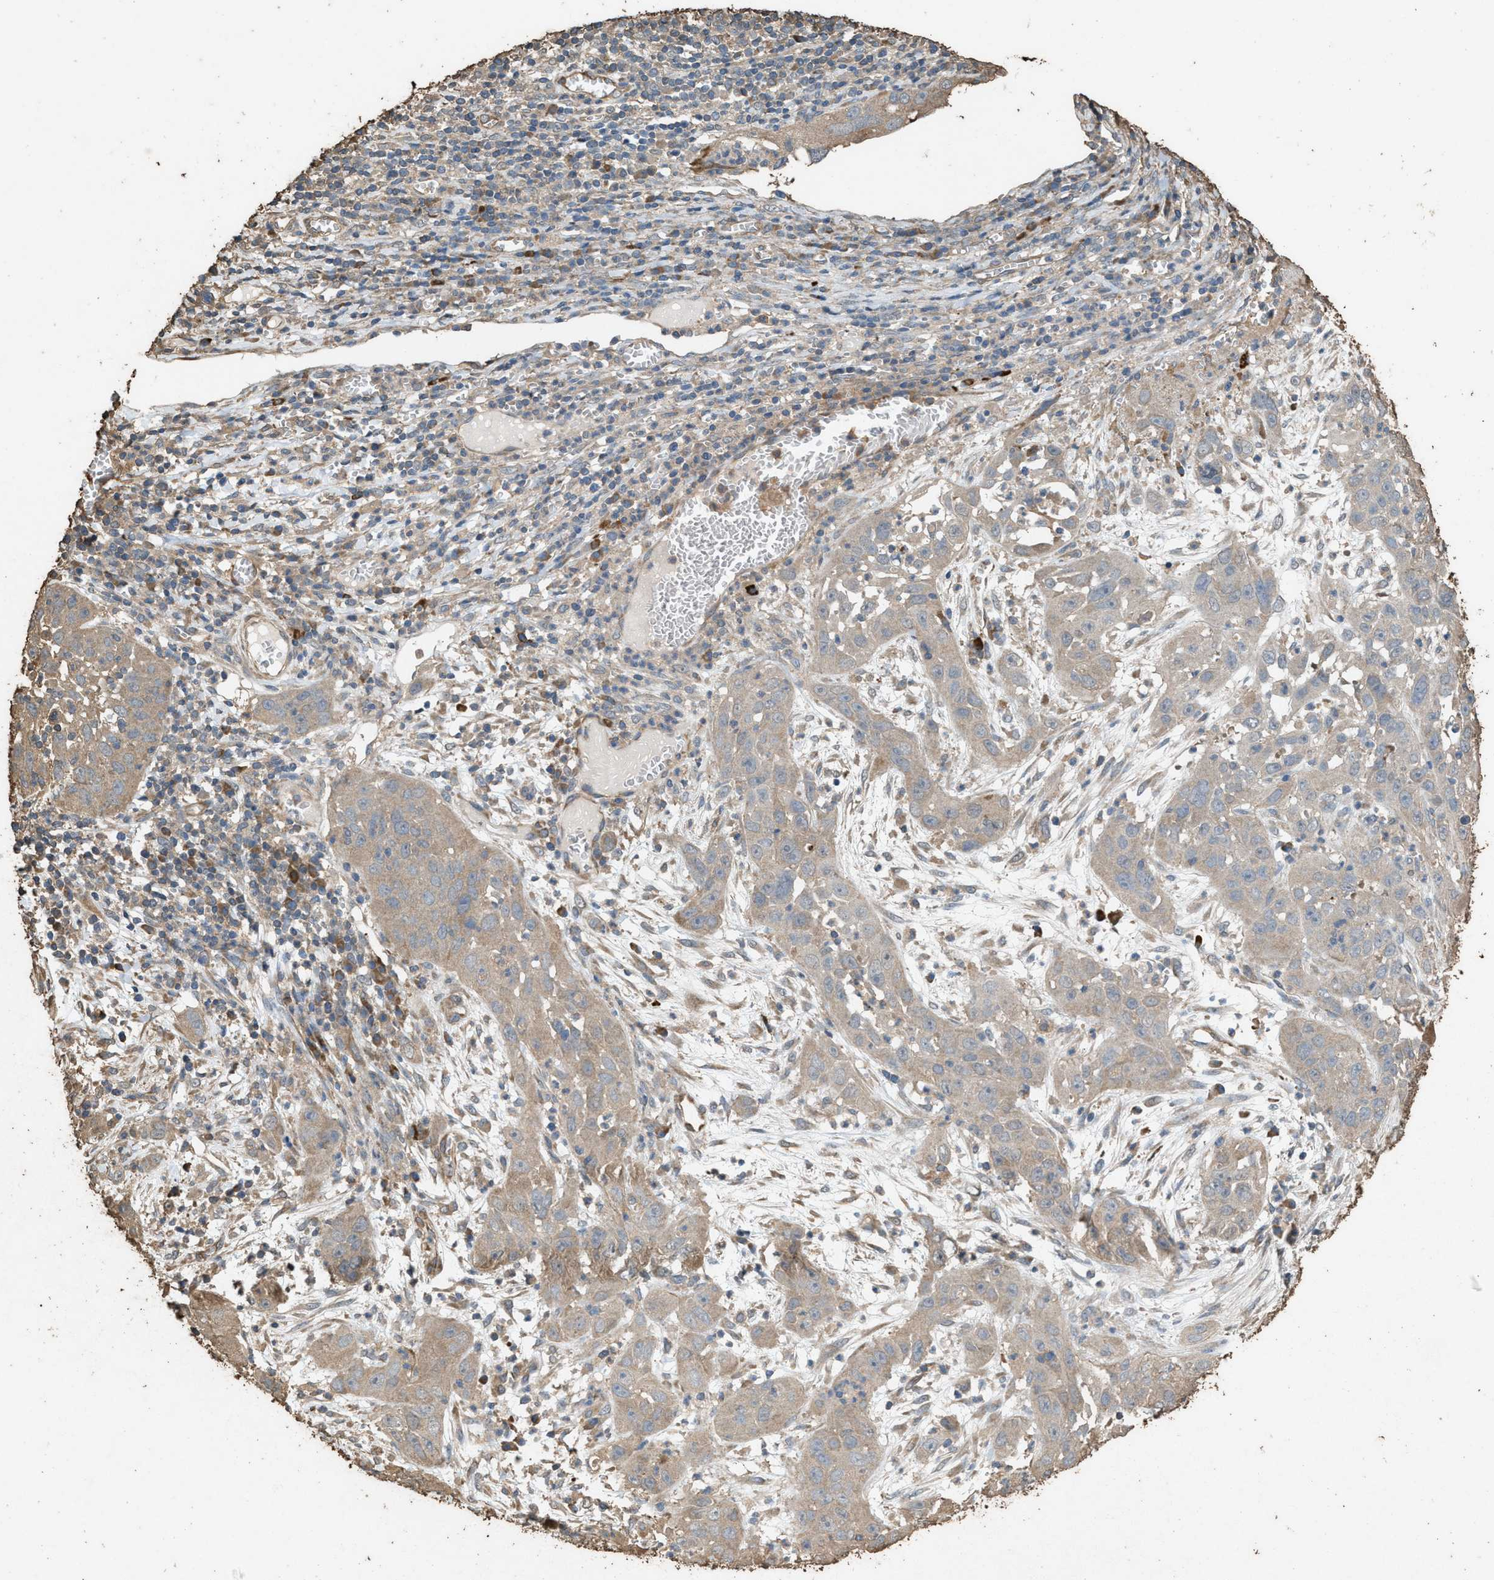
{"staining": {"intensity": "weak", "quantity": "<25%", "location": "cytoplasmic/membranous"}, "tissue": "cervical cancer", "cell_type": "Tumor cells", "image_type": "cancer", "snomed": [{"axis": "morphology", "description": "Squamous cell carcinoma, NOS"}, {"axis": "topography", "description": "Cervix"}], "caption": "DAB immunohistochemical staining of human cervical squamous cell carcinoma shows no significant staining in tumor cells.", "gene": "DCAF7", "patient": {"sex": "female", "age": 32}}